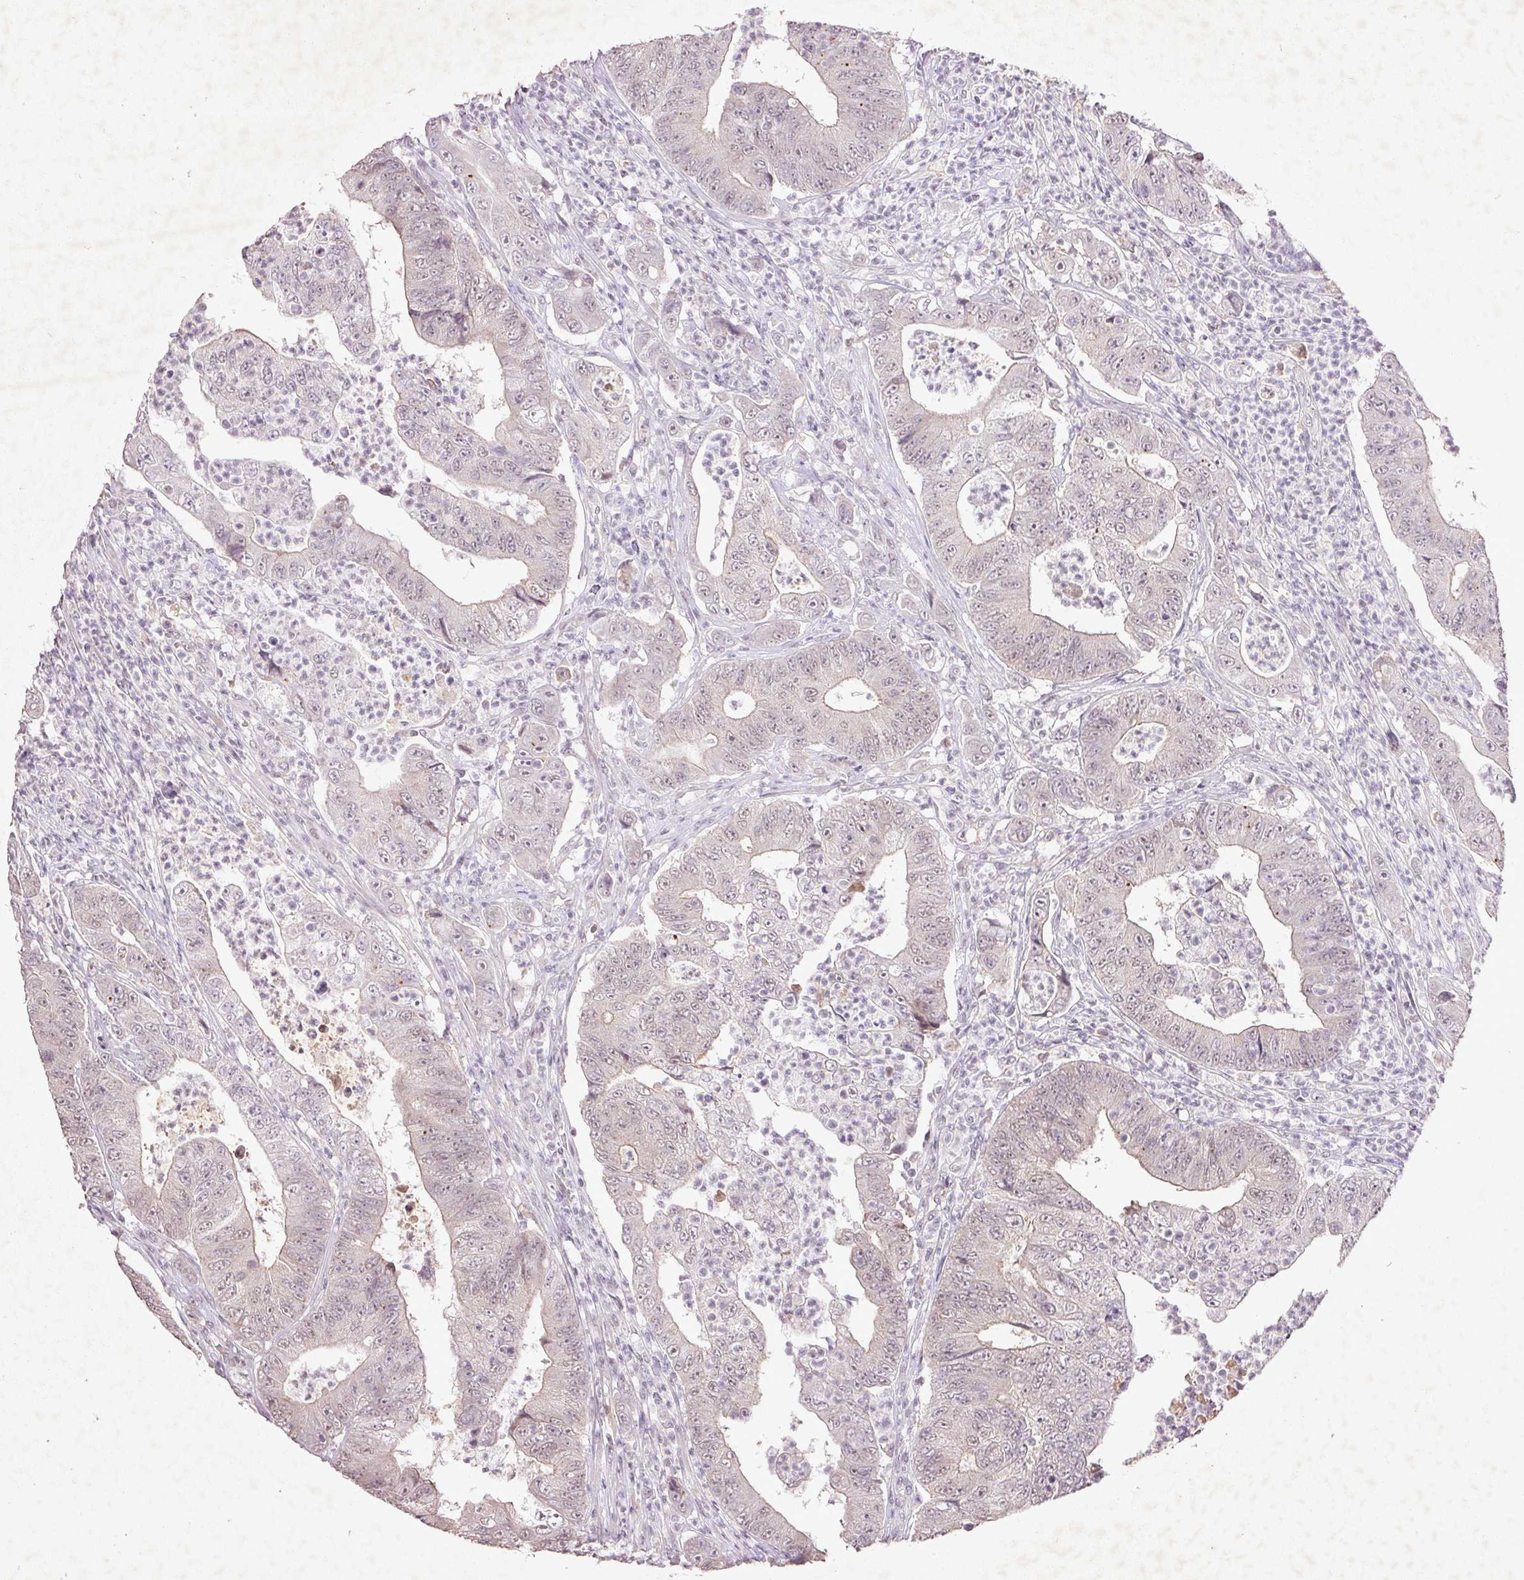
{"staining": {"intensity": "negative", "quantity": "none", "location": "none"}, "tissue": "colorectal cancer", "cell_type": "Tumor cells", "image_type": "cancer", "snomed": [{"axis": "morphology", "description": "Adenocarcinoma, NOS"}, {"axis": "topography", "description": "Colon"}], "caption": "A high-resolution histopathology image shows immunohistochemistry staining of colorectal adenocarcinoma, which displays no significant staining in tumor cells.", "gene": "FAM168B", "patient": {"sex": "female", "age": 48}}